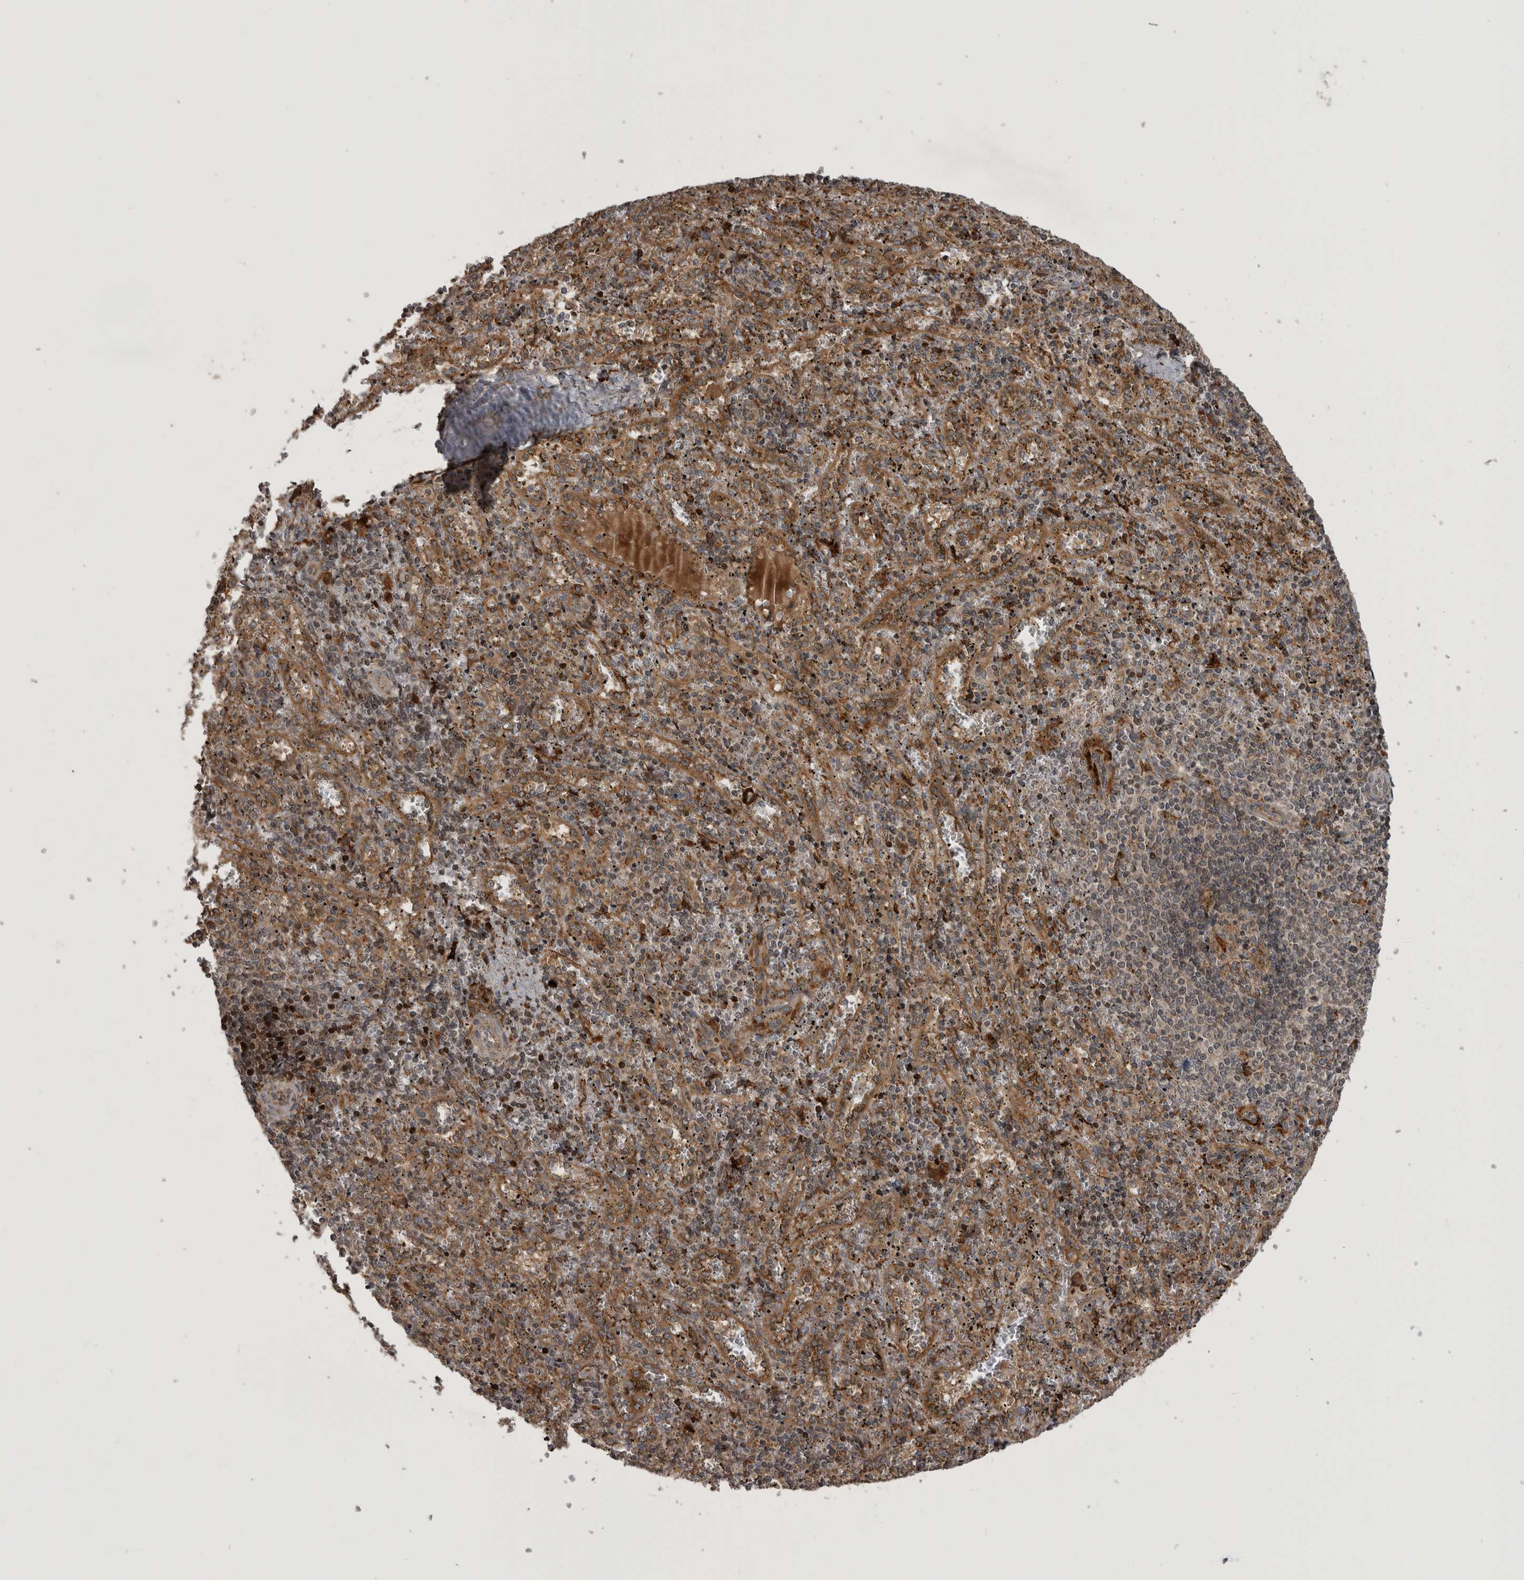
{"staining": {"intensity": "moderate", "quantity": "25%-75%", "location": "cytoplasmic/membranous"}, "tissue": "spleen", "cell_type": "Cells in red pulp", "image_type": "normal", "snomed": [{"axis": "morphology", "description": "Normal tissue, NOS"}, {"axis": "topography", "description": "Spleen"}], "caption": "Human spleen stained with a protein marker demonstrates moderate staining in cells in red pulp.", "gene": "RAB3GAP2", "patient": {"sex": "male", "age": 11}}